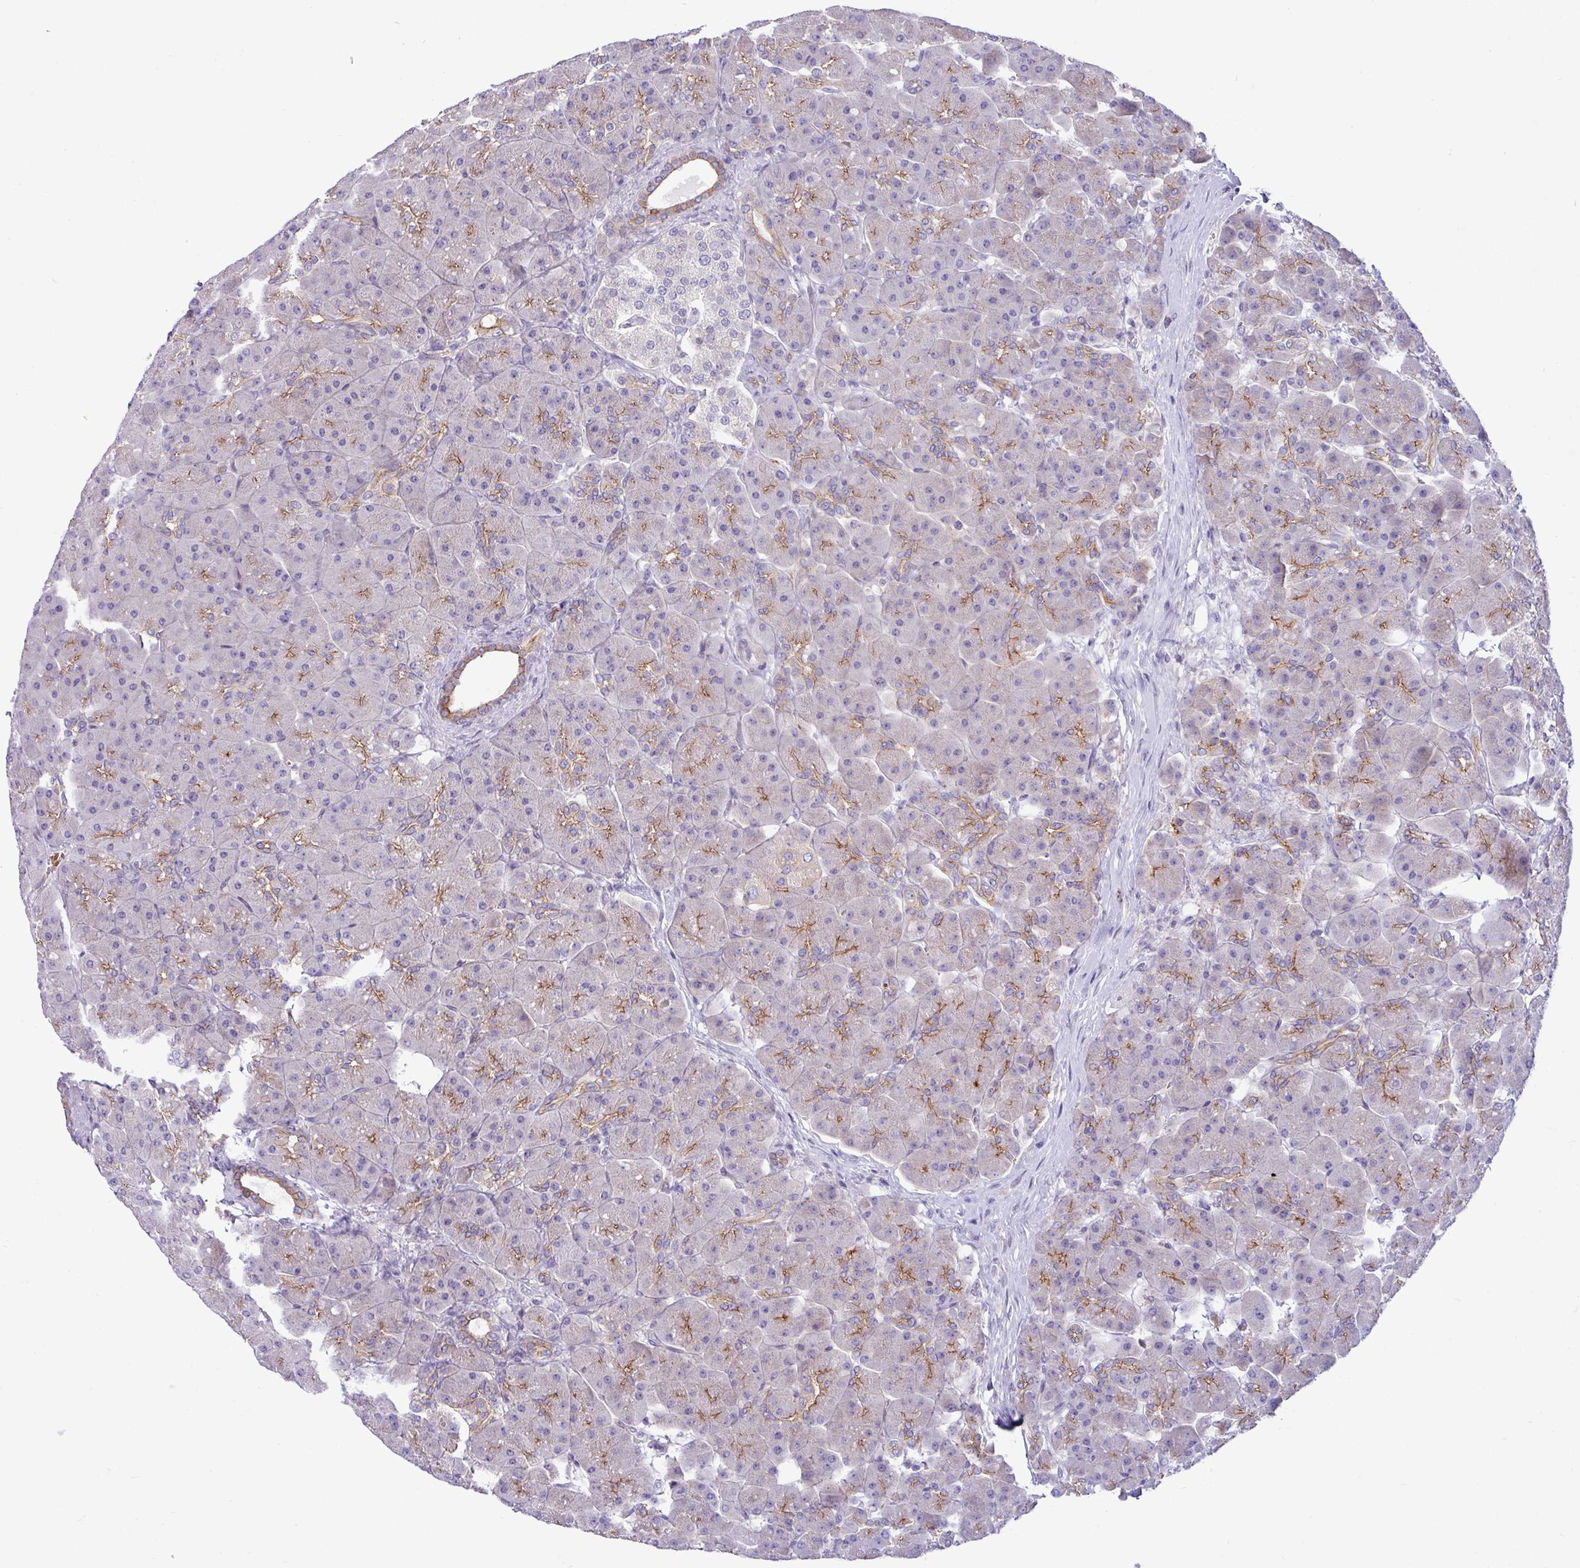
{"staining": {"intensity": "moderate", "quantity": "25%-75%", "location": "cytoplasmic/membranous"}, "tissue": "pancreas", "cell_type": "Exocrine glandular cells", "image_type": "normal", "snomed": [{"axis": "morphology", "description": "Normal tissue, NOS"}, {"axis": "topography", "description": "Pancreas"}], "caption": "High-power microscopy captured an immunohistochemistry photomicrograph of normal pancreas, revealing moderate cytoplasmic/membranous expression in about 25%-75% of exocrine glandular cells.", "gene": "ACAP3", "patient": {"sex": "male", "age": 66}}